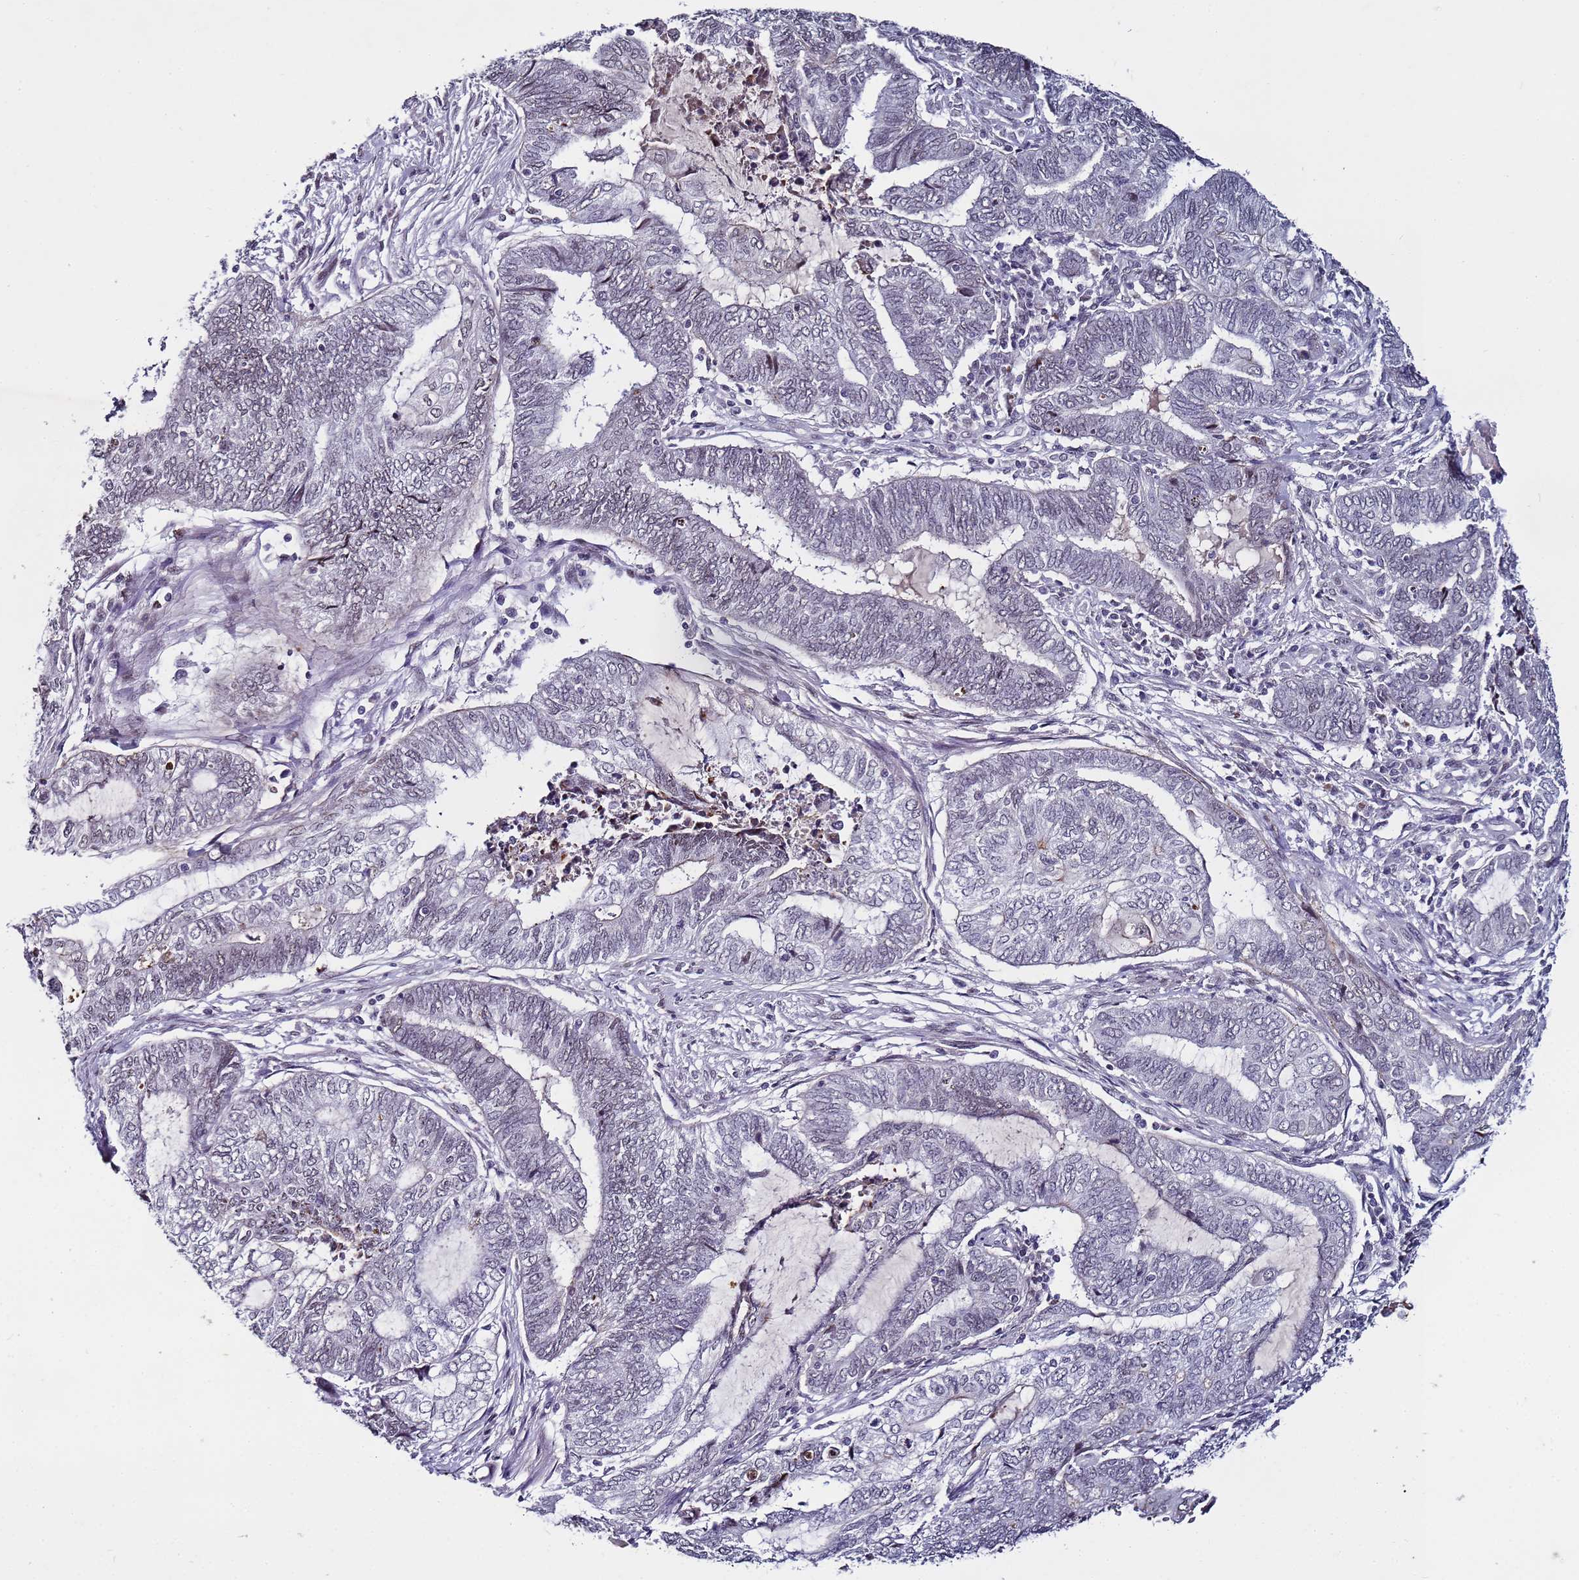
{"staining": {"intensity": "negative", "quantity": "none", "location": "none"}, "tissue": "endometrial cancer", "cell_type": "Tumor cells", "image_type": "cancer", "snomed": [{"axis": "morphology", "description": "Adenocarcinoma, NOS"}, {"axis": "topography", "description": "Uterus"}, {"axis": "topography", "description": "Endometrium"}], "caption": "Endometrial cancer stained for a protein using IHC shows no staining tumor cells.", "gene": "PSMA7", "patient": {"sex": "female", "age": 70}}